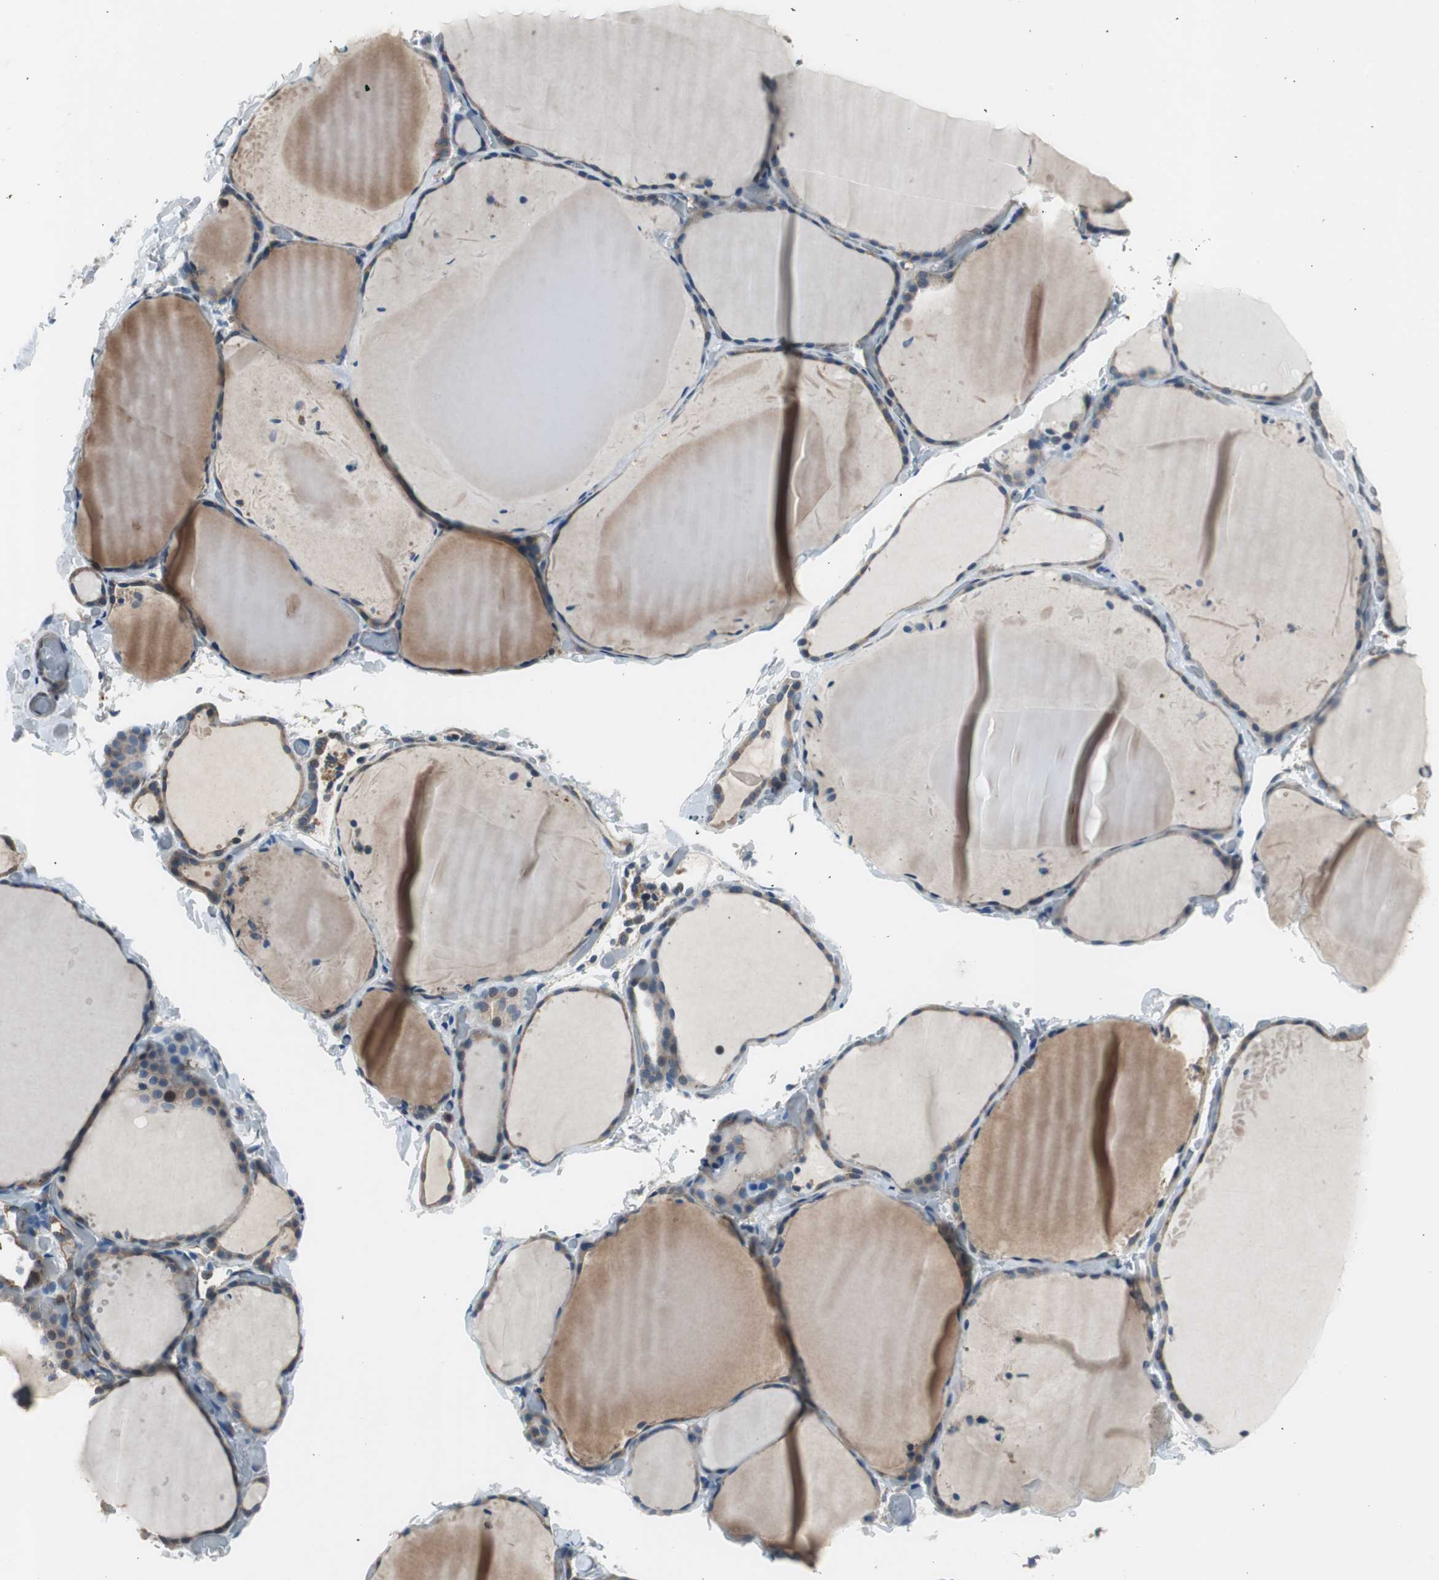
{"staining": {"intensity": "moderate", "quantity": "25%-75%", "location": "cytoplasmic/membranous"}, "tissue": "thyroid gland", "cell_type": "Glandular cells", "image_type": "normal", "snomed": [{"axis": "morphology", "description": "Normal tissue, NOS"}, {"axis": "topography", "description": "Thyroid gland"}], "caption": "IHC (DAB (3,3'-diaminobenzidine)) staining of benign human thyroid gland demonstrates moderate cytoplasmic/membranous protein staining in approximately 25%-75% of glandular cells. The staining was performed using DAB, with brown indicating positive protein expression. Nuclei are stained blue with hematoxylin.", "gene": "PI4KB", "patient": {"sex": "female", "age": 22}}